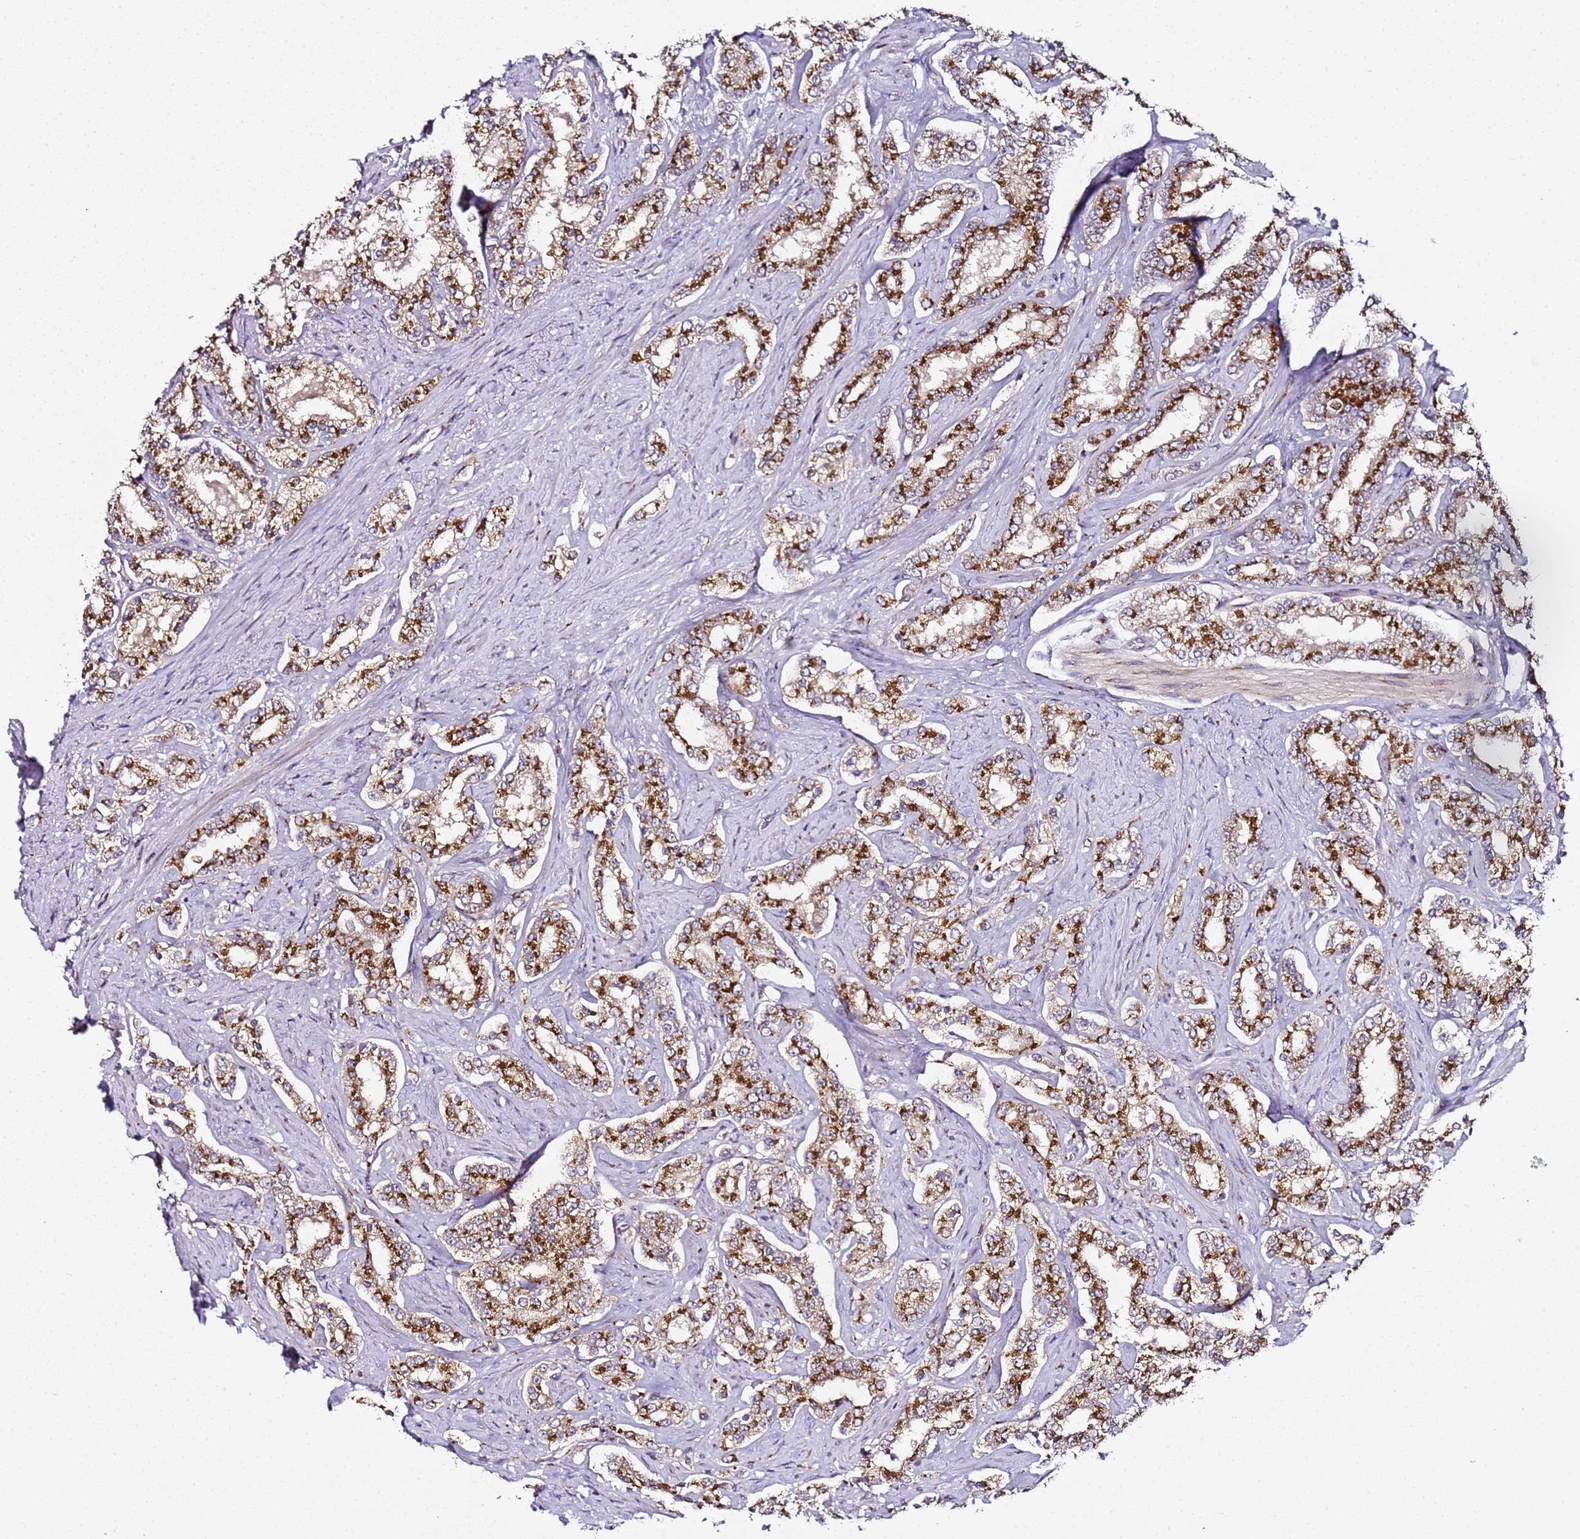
{"staining": {"intensity": "strong", "quantity": ">75%", "location": "cytoplasmic/membranous"}, "tissue": "prostate cancer", "cell_type": "Tumor cells", "image_type": "cancer", "snomed": [{"axis": "morphology", "description": "Normal tissue, NOS"}, {"axis": "morphology", "description": "Adenocarcinoma, High grade"}, {"axis": "topography", "description": "Prostate"}], "caption": "Prostate adenocarcinoma (high-grade) stained with a brown dye displays strong cytoplasmic/membranous positive expression in approximately >75% of tumor cells.", "gene": "MRPL49", "patient": {"sex": "male", "age": 83}}